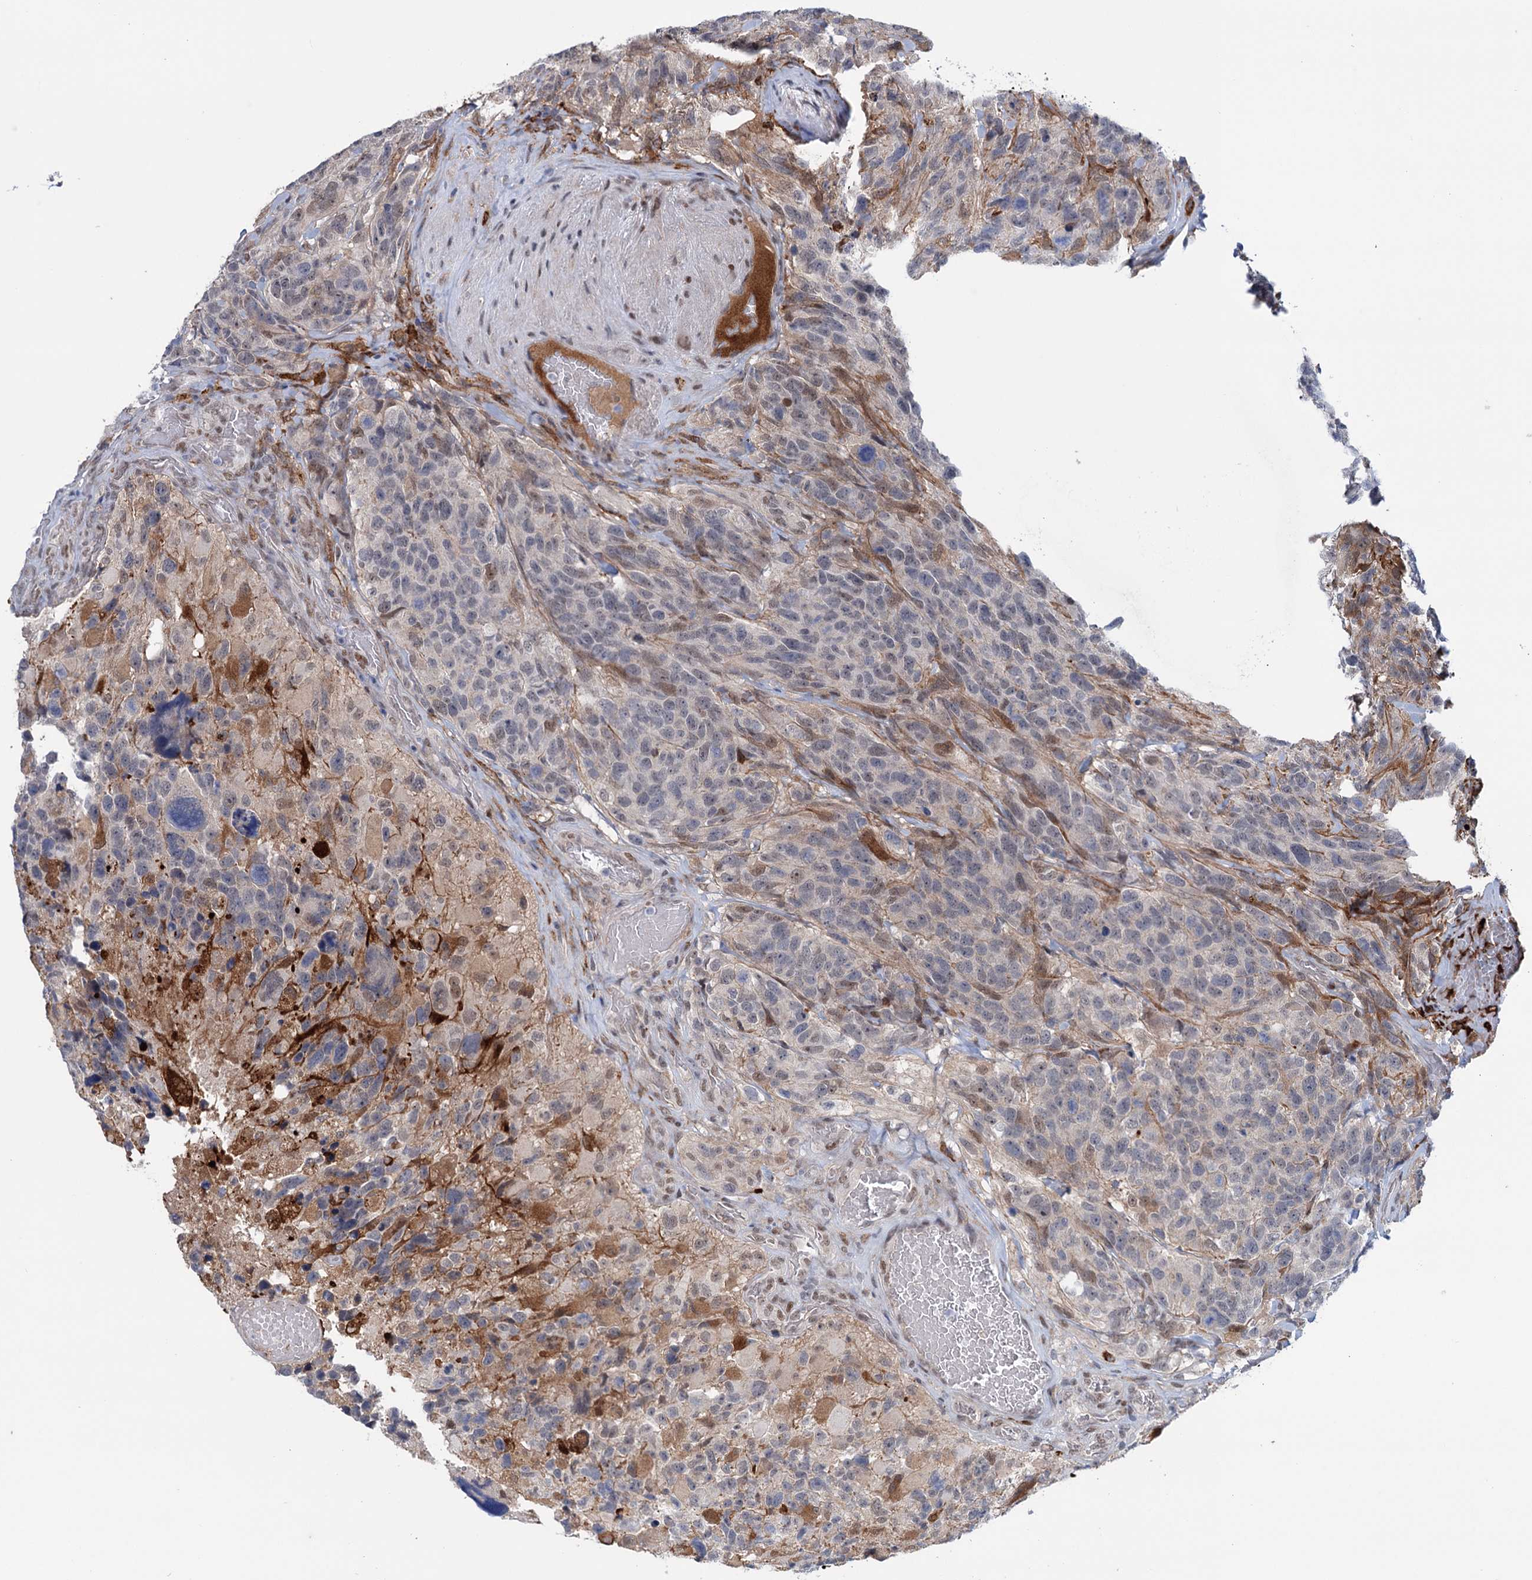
{"staining": {"intensity": "negative", "quantity": "none", "location": "none"}, "tissue": "glioma", "cell_type": "Tumor cells", "image_type": "cancer", "snomed": [{"axis": "morphology", "description": "Glioma, malignant, High grade"}, {"axis": "topography", "description": "Brain"}], "caption": "The histopathology image exhibits no staining of tumor cells in malignant high-grade glioma.", "gene": "FAM53A", "patient": {"sex": "male", "age": 69}}